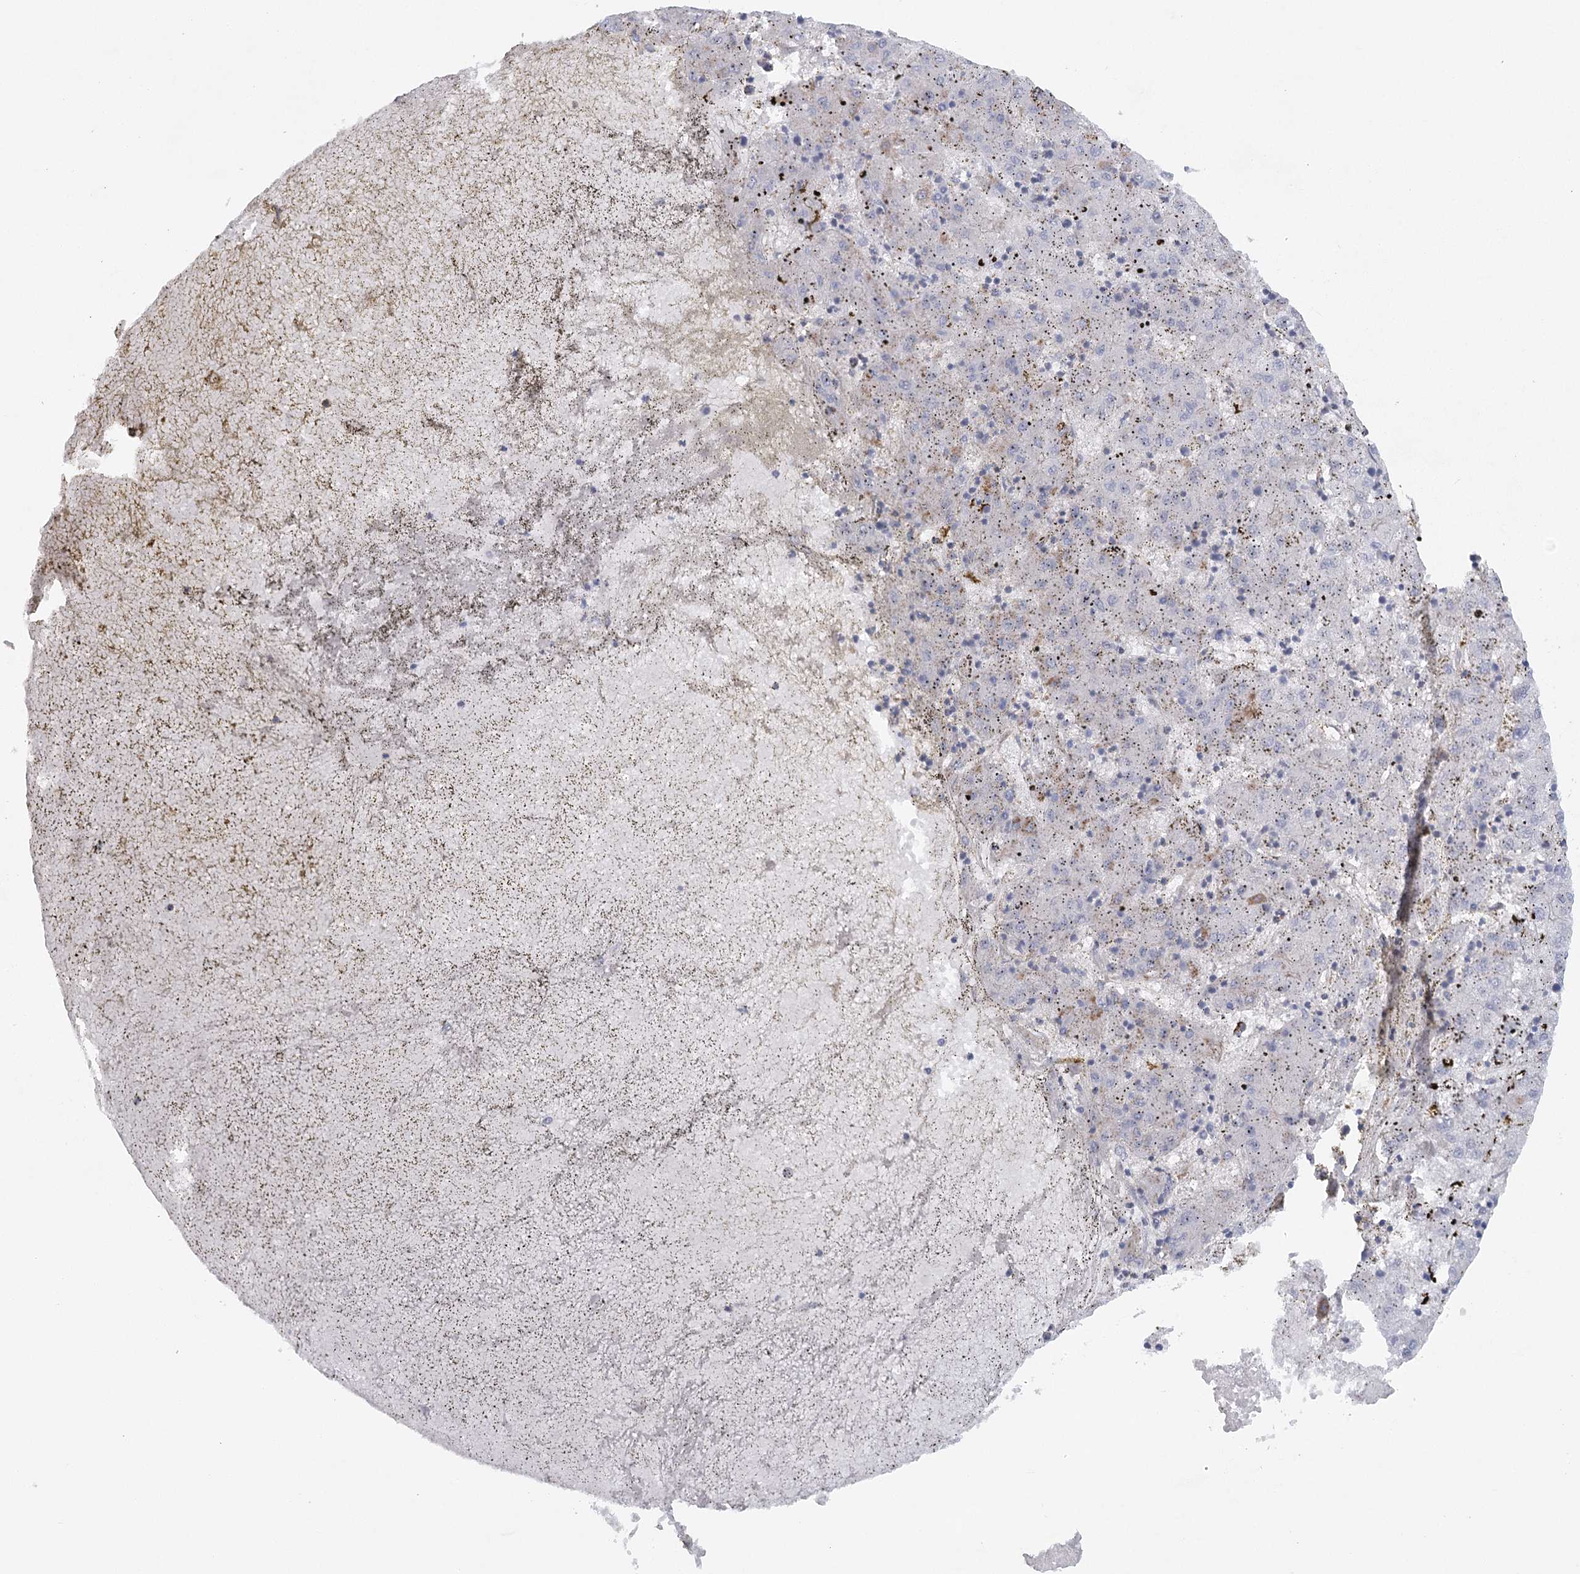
{"staining": {"intensity": "negative", "quantity": "none", "location": "none"}, "tissue": "liver cancer", "cell_type": "Tumor cells", "image_type": "cancer", "snomed": [{"axis": "morphology", "description": "Carcinoma, Hepatocellular, NOS"}, {"axis": "topography", "description": "Liver"}], "caption": "A high-resolution micrograph shows immunohistochemistry staining of hepatocellular carcinoma (liver), which shows no significant expression in tumor cells.", "gene": "IFT46", "patient": {"sex": "male", "age": 72}}